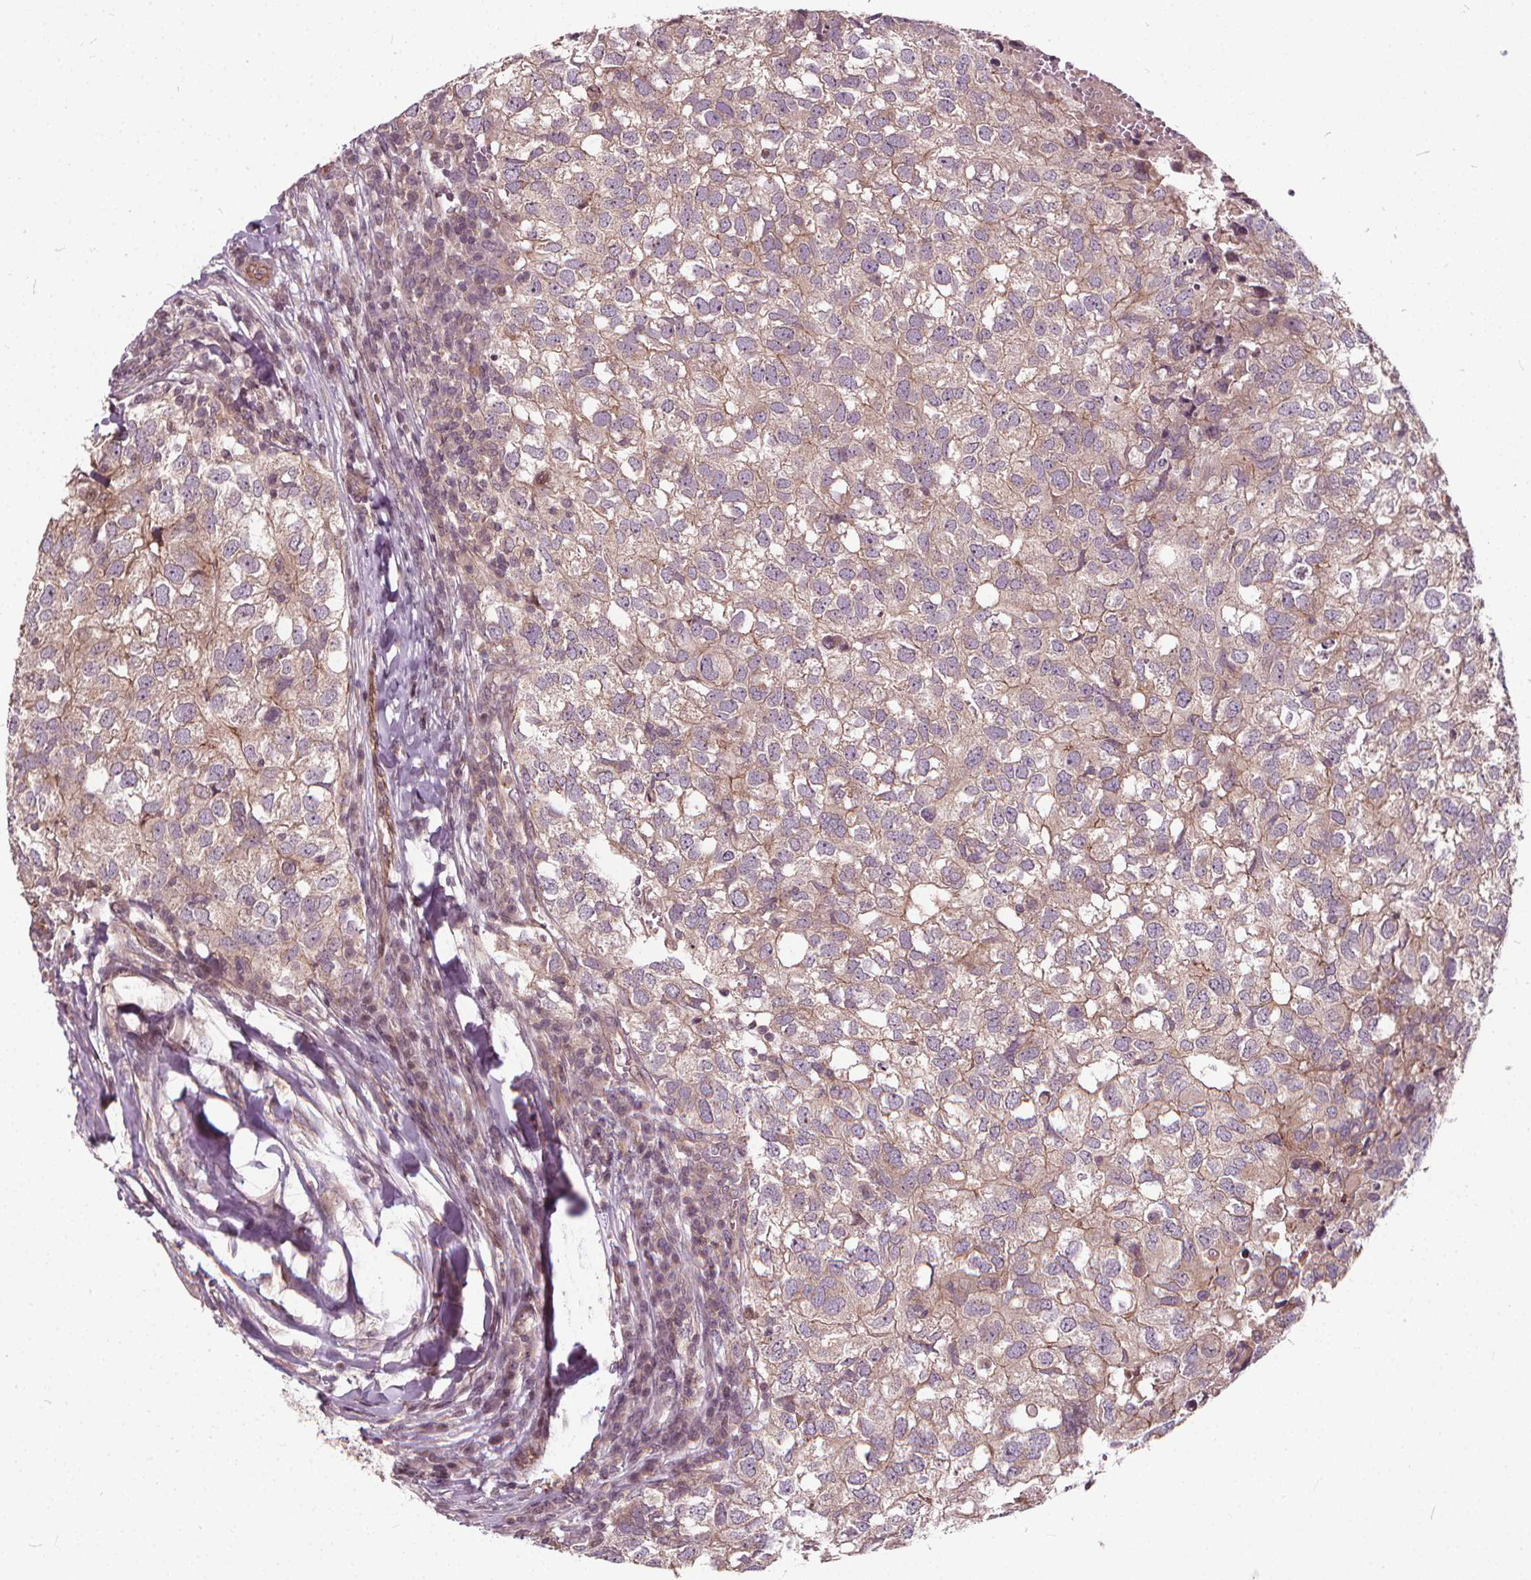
{"staining": {"intensity": "weak", "quantity": ">75%", "location": "cytoplasmic/membranous"}, "tissue": "breast cancer", "cell_type": "Tumor cells", "image_type": "cancer", "snomed": [{"axis": "morphology", "description": "Duct carcinoma"}, {"axis": "topography", "description": "Breast"}], "caption": "Breast invasive ductal carcinoma stained for a protein (brown) displays weak cytoplasmic/membranous positive expression in approximately >75% of tumor cells.", "gene": "INPP5E", "patient": {"sex": "female", "age": 30}}